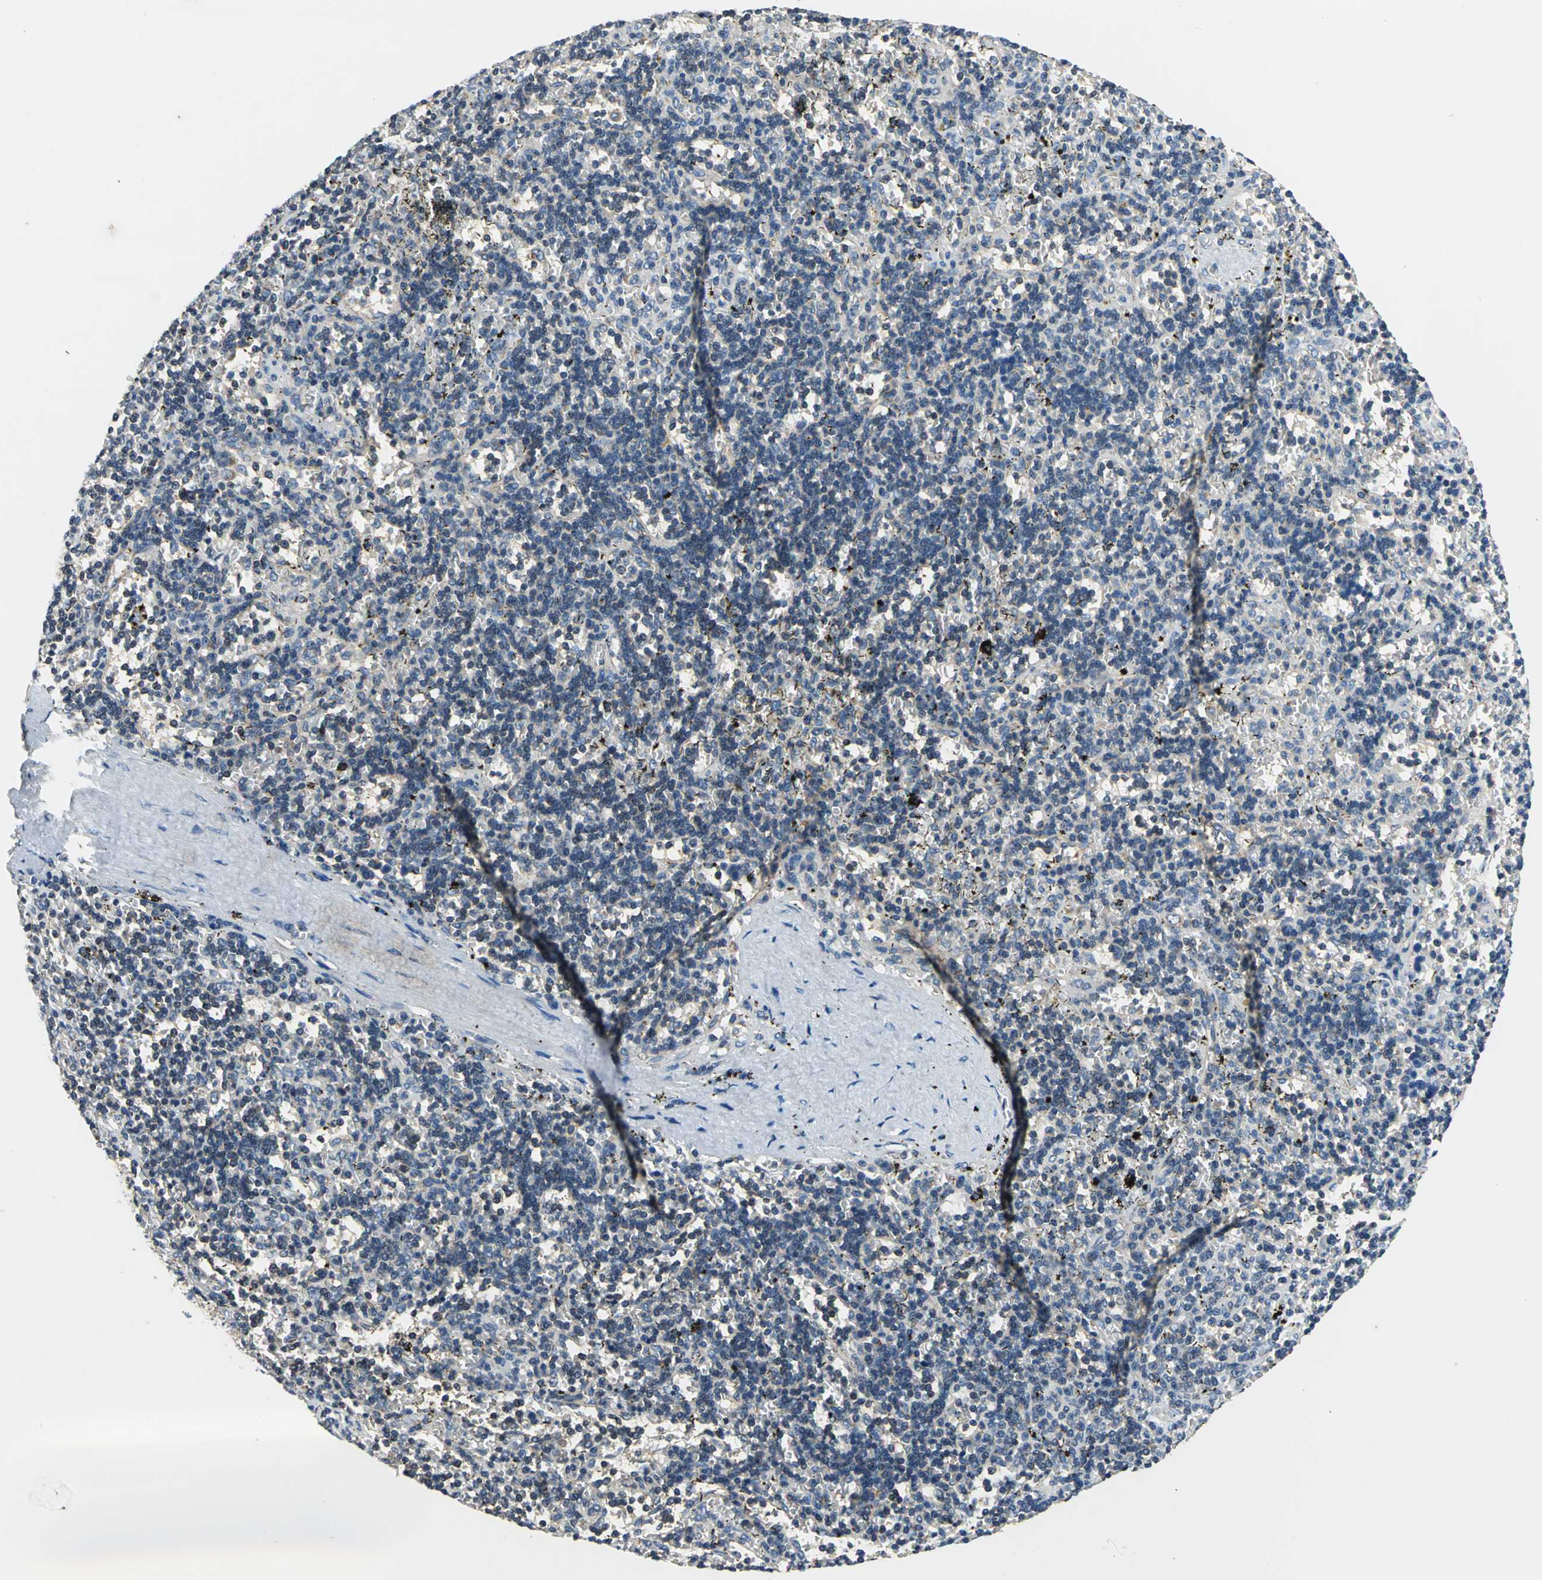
{"staining": {"intensity": "weak", "quantity": "<25%", "location": "cytoplasmic/membranous"}, "tissue": "lymphoma", "cell_type": "Tumor cells", "image_type": "cancer", "snomed": [{"axis": "morphology", "description": "Malignant lymphoma, non-Hodgkin's type, Low grade"}, {"axis": "topography", "description": "Spleen"}], "caption": "Immunohistochemistry of human low-grade malignant lymphoma, non-Hodgkin's type displays no expression in tumor cells.", "gene": "TRAK1", "patient": {"sex": "male", "age": 60}}